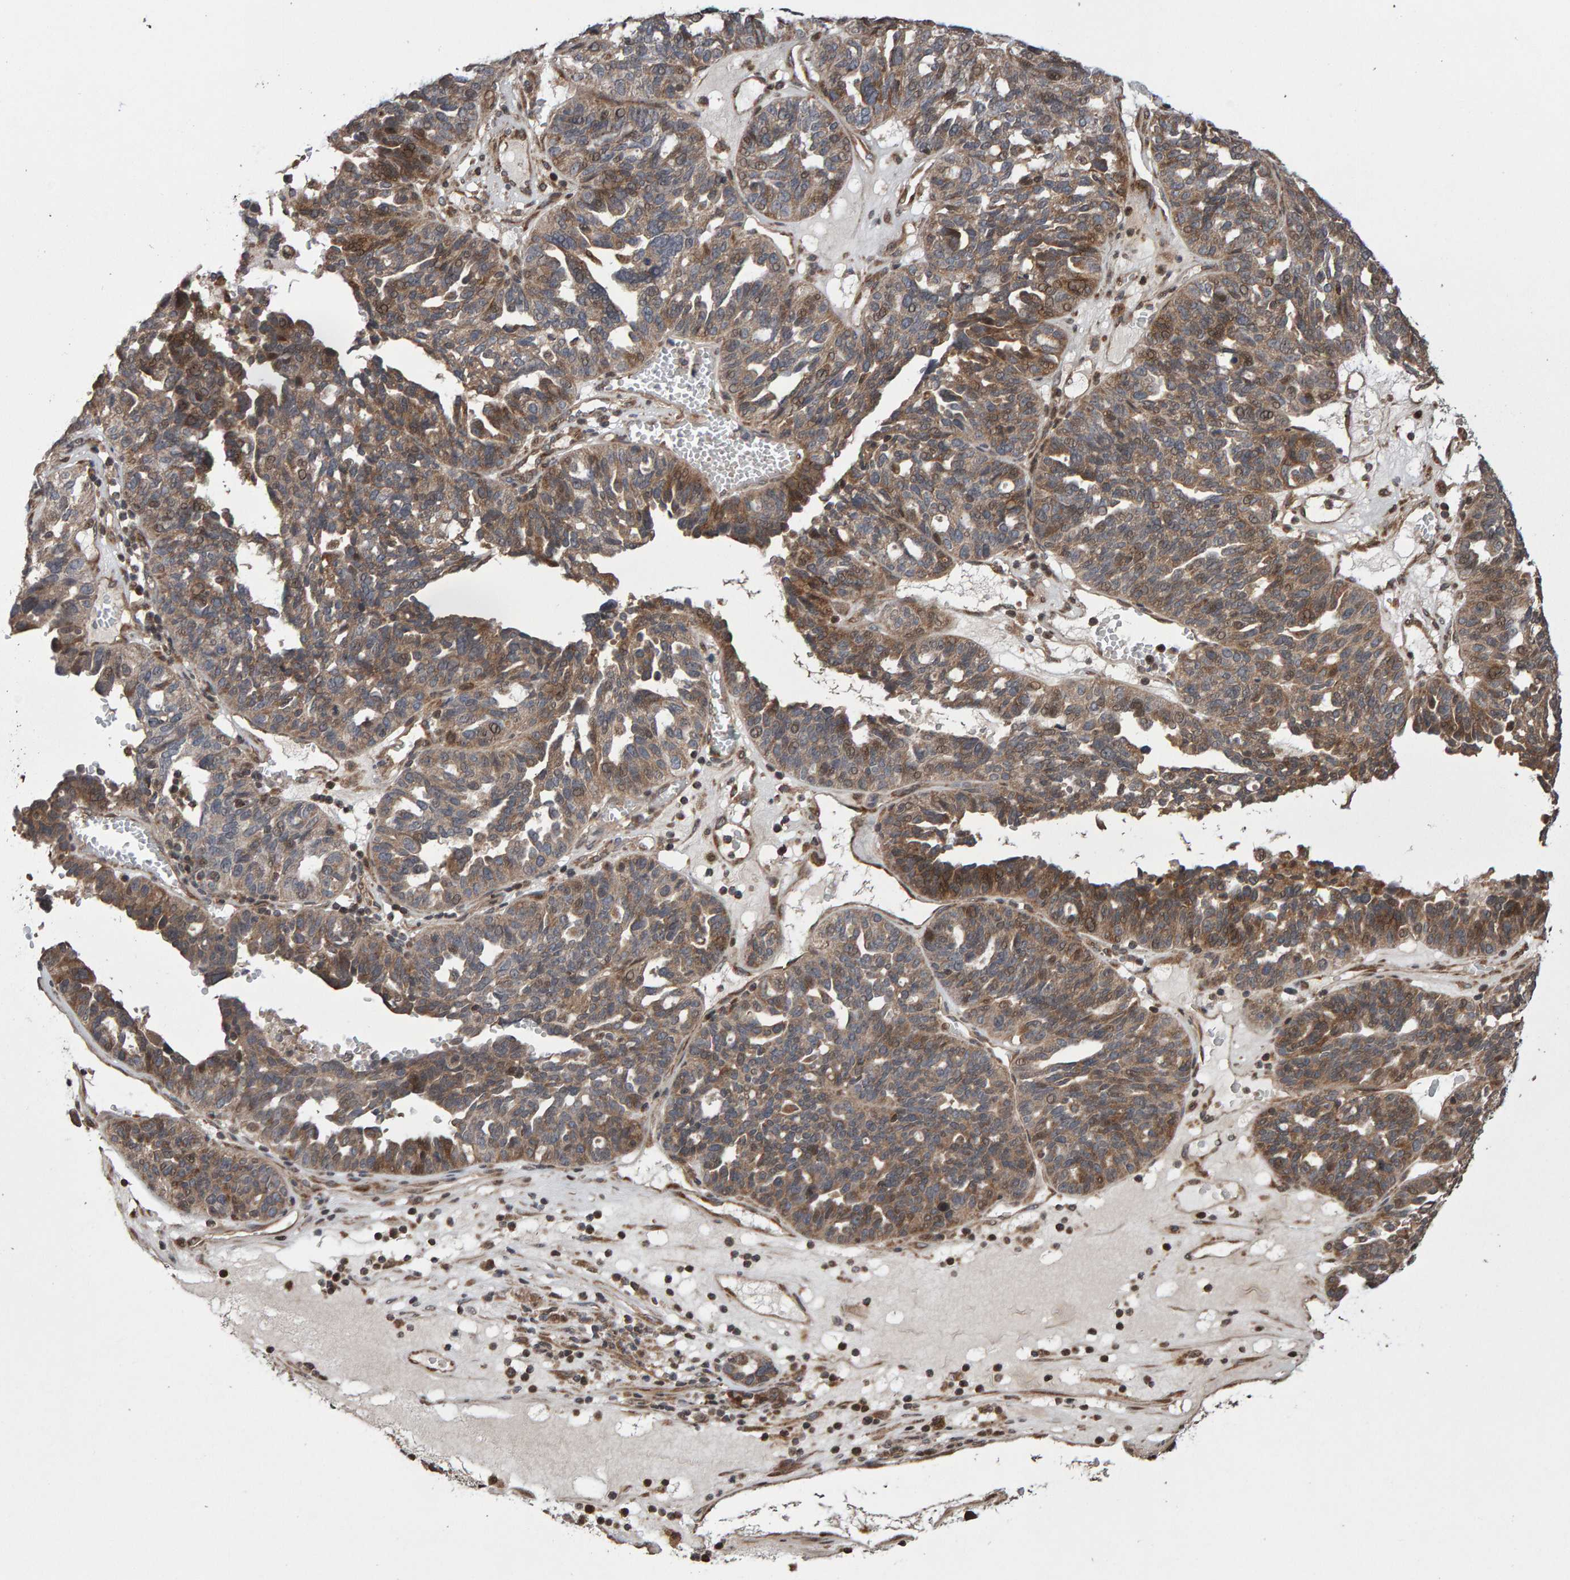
{"staining": {"intensity": "moderate", "quantity": ">75%", "location": "cytoplasmic/membranous"}, "tissue": "ovarian cancer", "cell_type": "Tumor cells", "image_type": "cancer", "snomed": [{"axis": "morphology", "description": "Cystadenocarcinoma, serous, NOS"}, {"axis": "topography", "description": "Ovary"}], "caption": "Tumor cells show moderate cytoplasmic/membranous expression in approximately >75% of cells in ovarian cancer.", "gene": "PECR", "patient": {"sex": "female", "age": 59}}